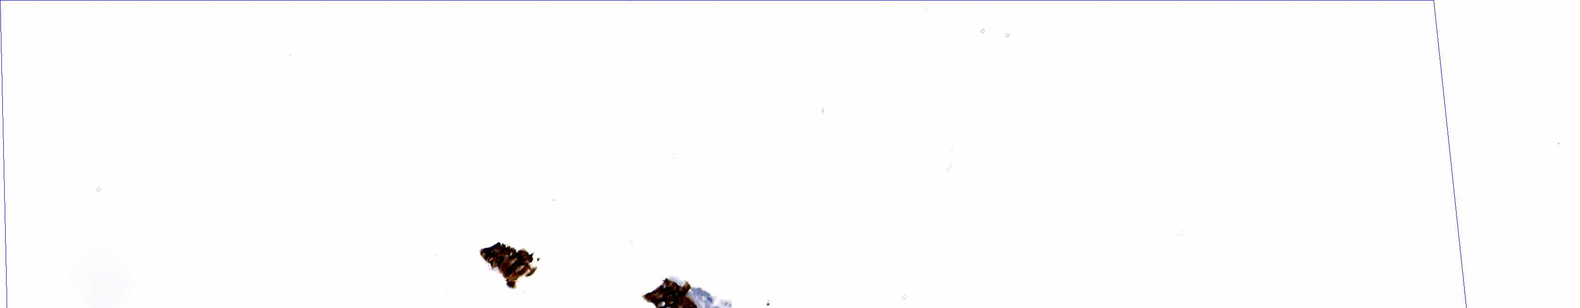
{"staining": {"intensity": "strong", "quantity": ">75%", "location": "cytoplasmic/membranous"}, "tissue": "bronchus", "cell_type": "Respiratory epithelial cells", "image_type": "normal", "snomed": [{"axis": "morphology", "description": "Normal tissue, NOS"}, {"axis": "topography", "description": "Bronchus"}, {"axis": "topography", "description": "Lung"}], "caption": "The immunohistochemical stain highlights strong cytoplasmic/membranous staining in respiratory epithelial cells of normal bronchus. The protein of interest is shown in brown color, while the nuclei are stained blue.", "gene": "KRT19", "patient": {"sex": "female", "age": 57}}